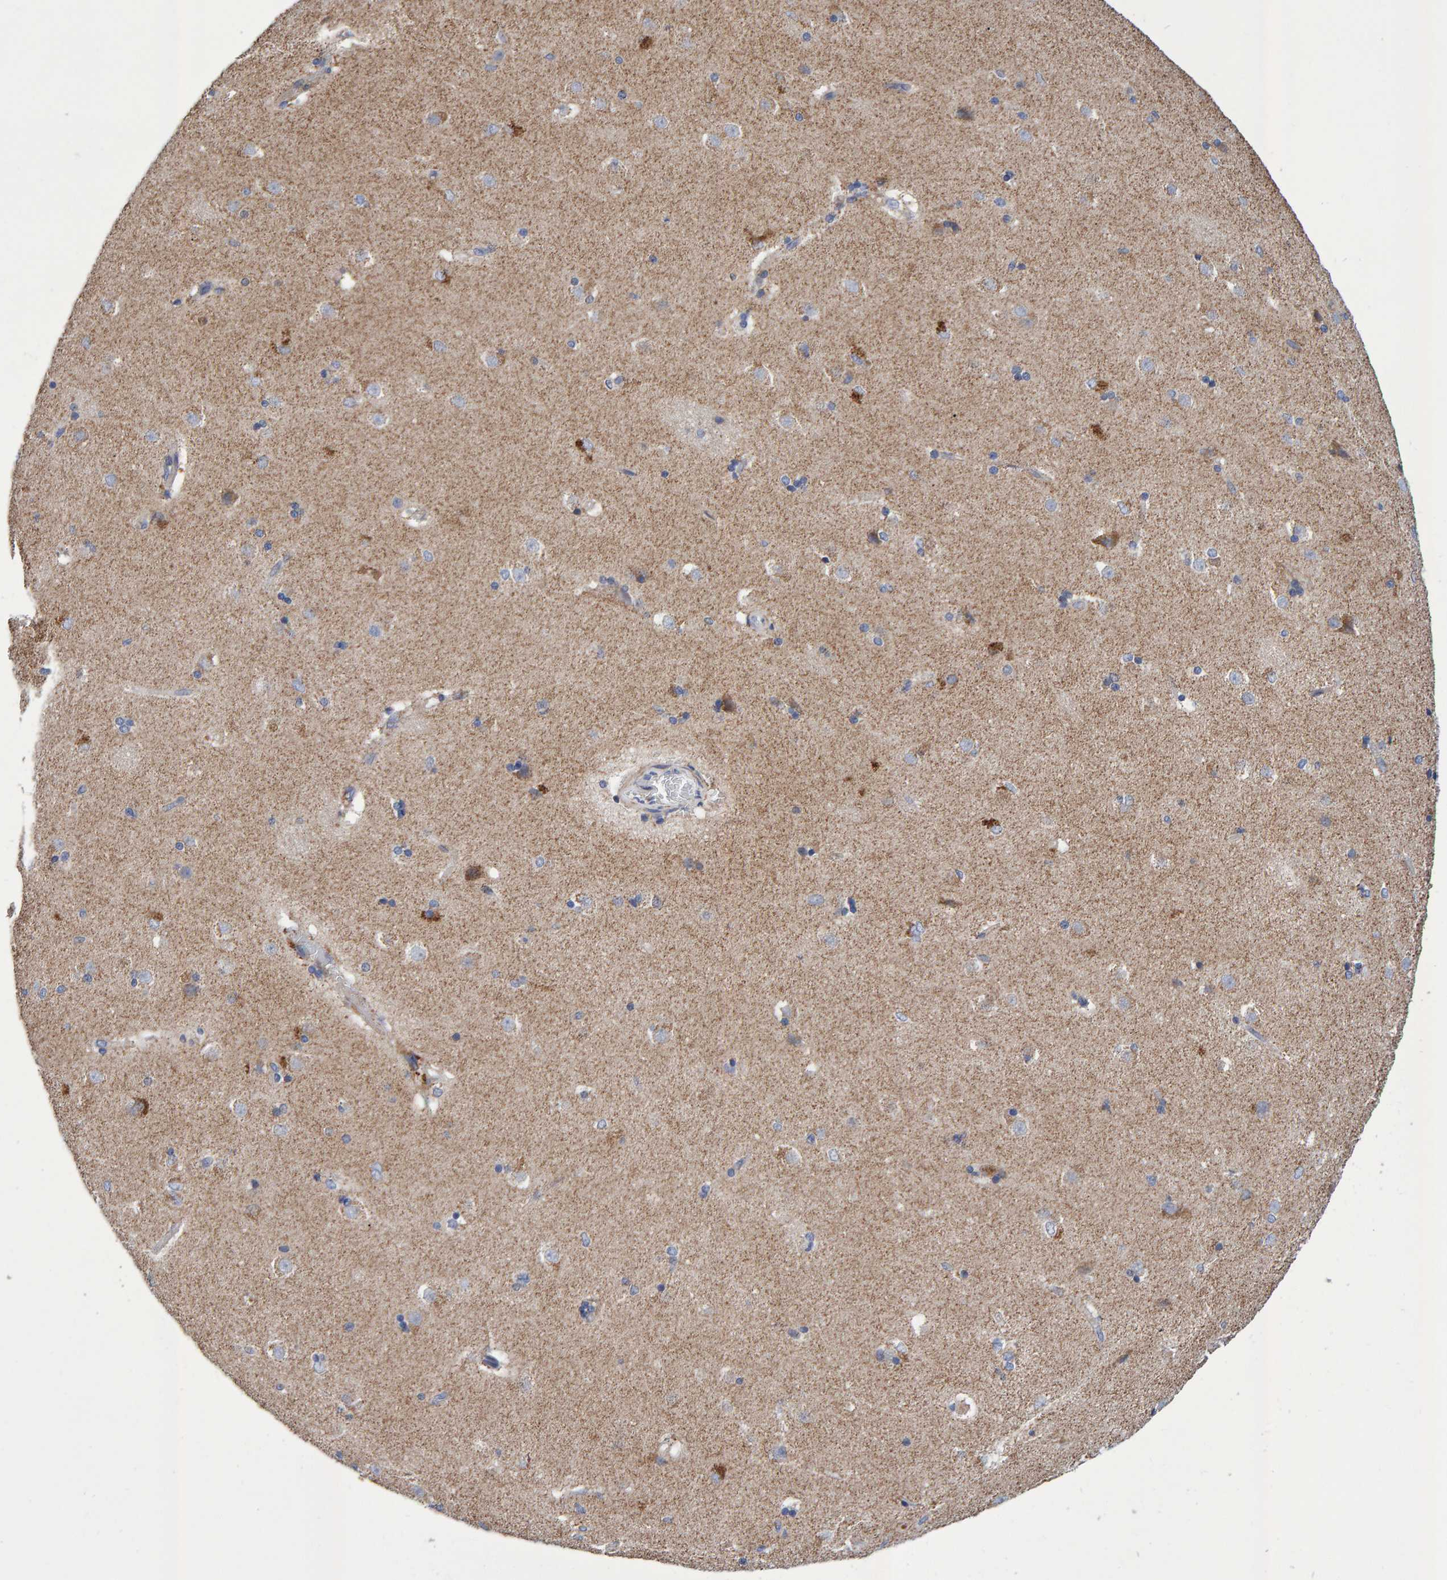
{"staining": {"intensity": "negative", "quantity": "none", "location": "none"}, "tissue": "caudate", "cell_type": "Glial cells", "image_type": "normal", "snomed": [{"axis": "morphology", "description": "Normal tissue, NOS"}, {"axis": "topography", "description": "Lateral ventricle wall"}], "caption": "DAB (3,3'-diaminobenzidine) immunohistochemical staining of benign caudate exhibits no significant expression in glial cells. Nuclei are stained in blue.", "gene": "EFR3A", "patient": {"sex": "female", "age": 19}}